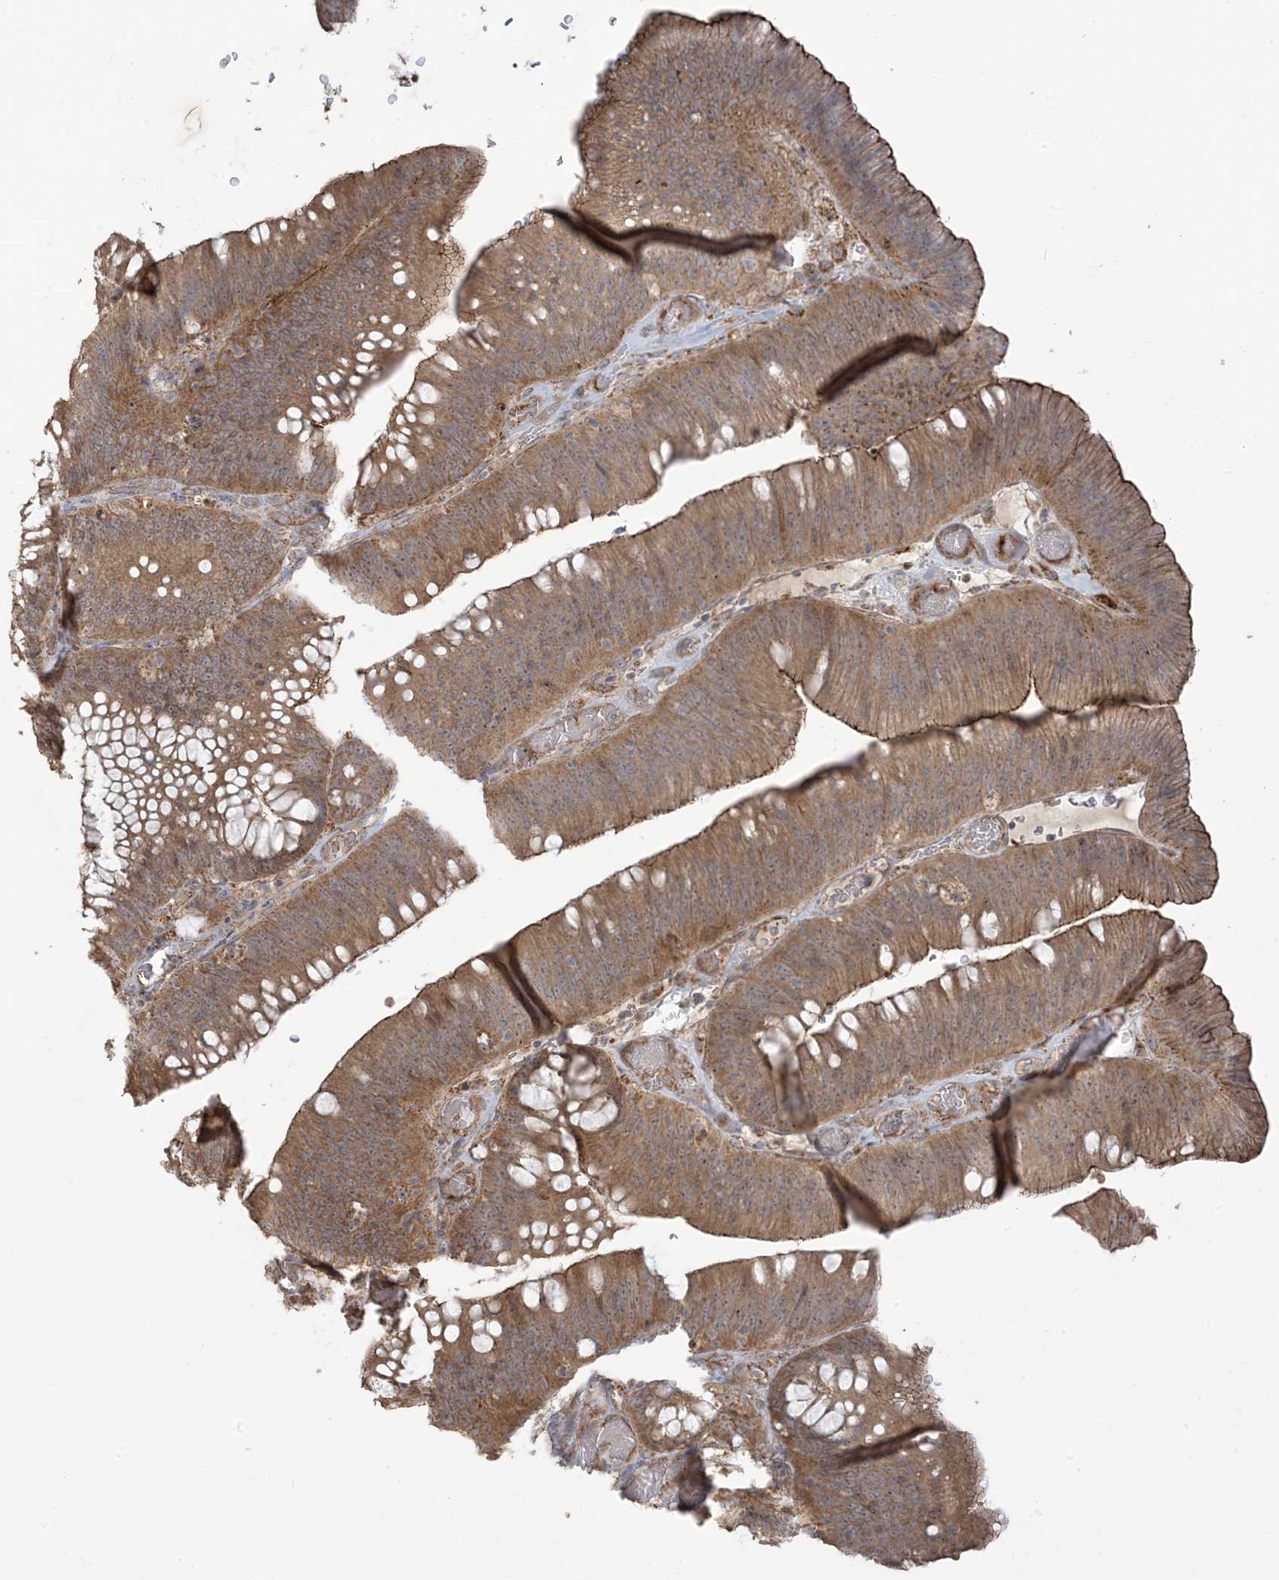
{"staining": {"intensity": "moderate", "quantity": ">75%", "location": "nuclear"}, "tissue": "colorectal cancer", "cell_type": "Tumor cells", "image_type": "cancer", "snomed": [{"axis": "morphology", "description": "Normal tissue, NOS"}, {"axis": "topography", "description": "Colon"}], "caption": "Moderate nuclear expression is present in about >75% of tumor cells in colorectal cancer.", "gene": "KLHL18", "patient": {"sex": "female", "age": 82}}